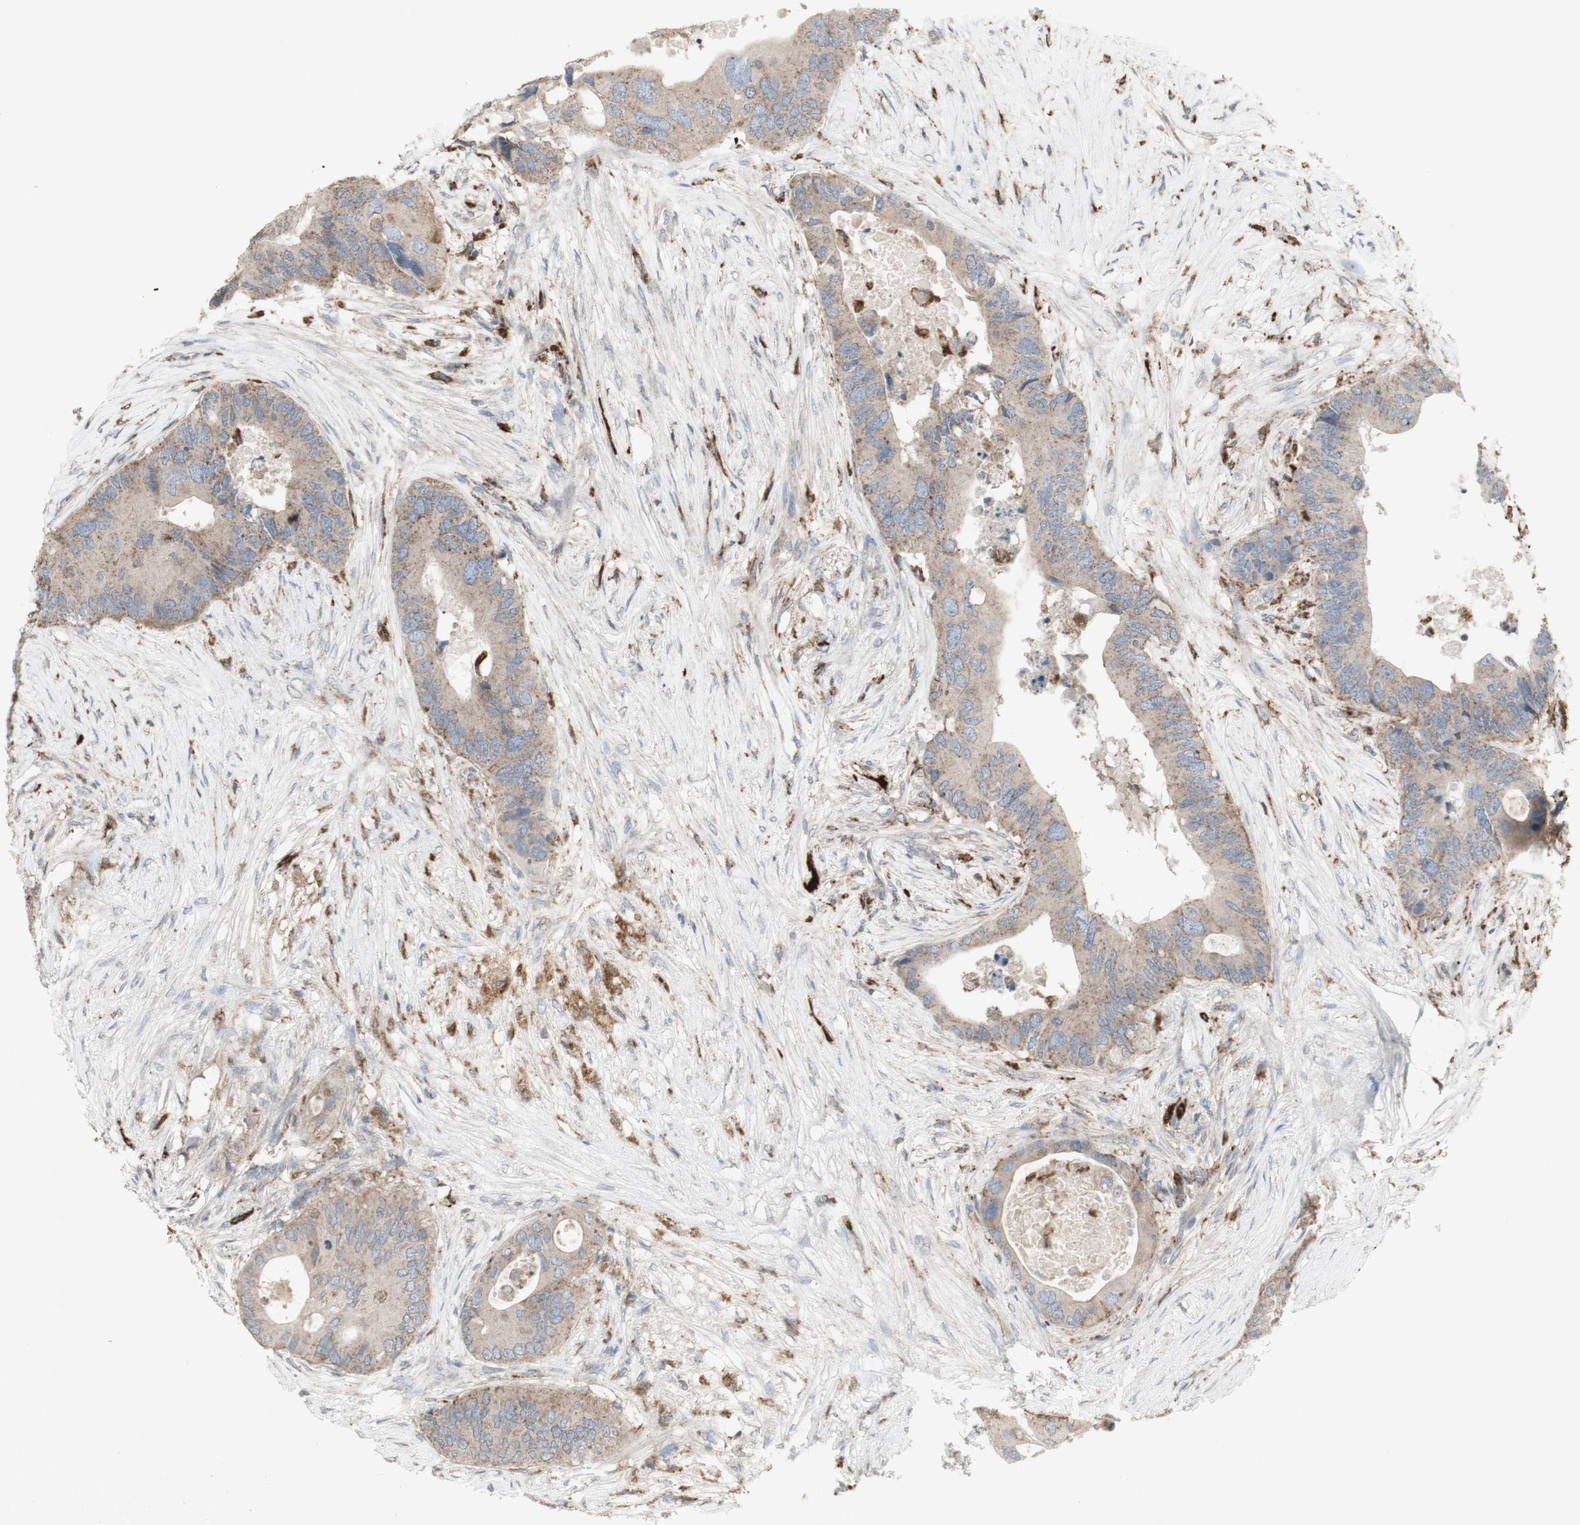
{"staining": {"intensity": "moderate", "quantity": ">75%", "location": "cytoplasmic/membranous"}, "tissue": "colorectal cancer", "cell_type": "Tumor cells", "image_type": "cancer", "snomed": [{"axis": "morphology", "description": "Adenocarcinoma, NOS"}, {"axis": "topography", "description": "Colon"}], "caption": "Immunohistochemical staining of human colorectal adenocarcinoma demonstrates medium levels of moderate cytoplasmic/membranous positivity in about >75% of tumor cells. The protein is shown in brown color, while the nuclei are stained blue.", "gene": "ATP6V1E1", "patient": {"sex": "male", "age": 71}}